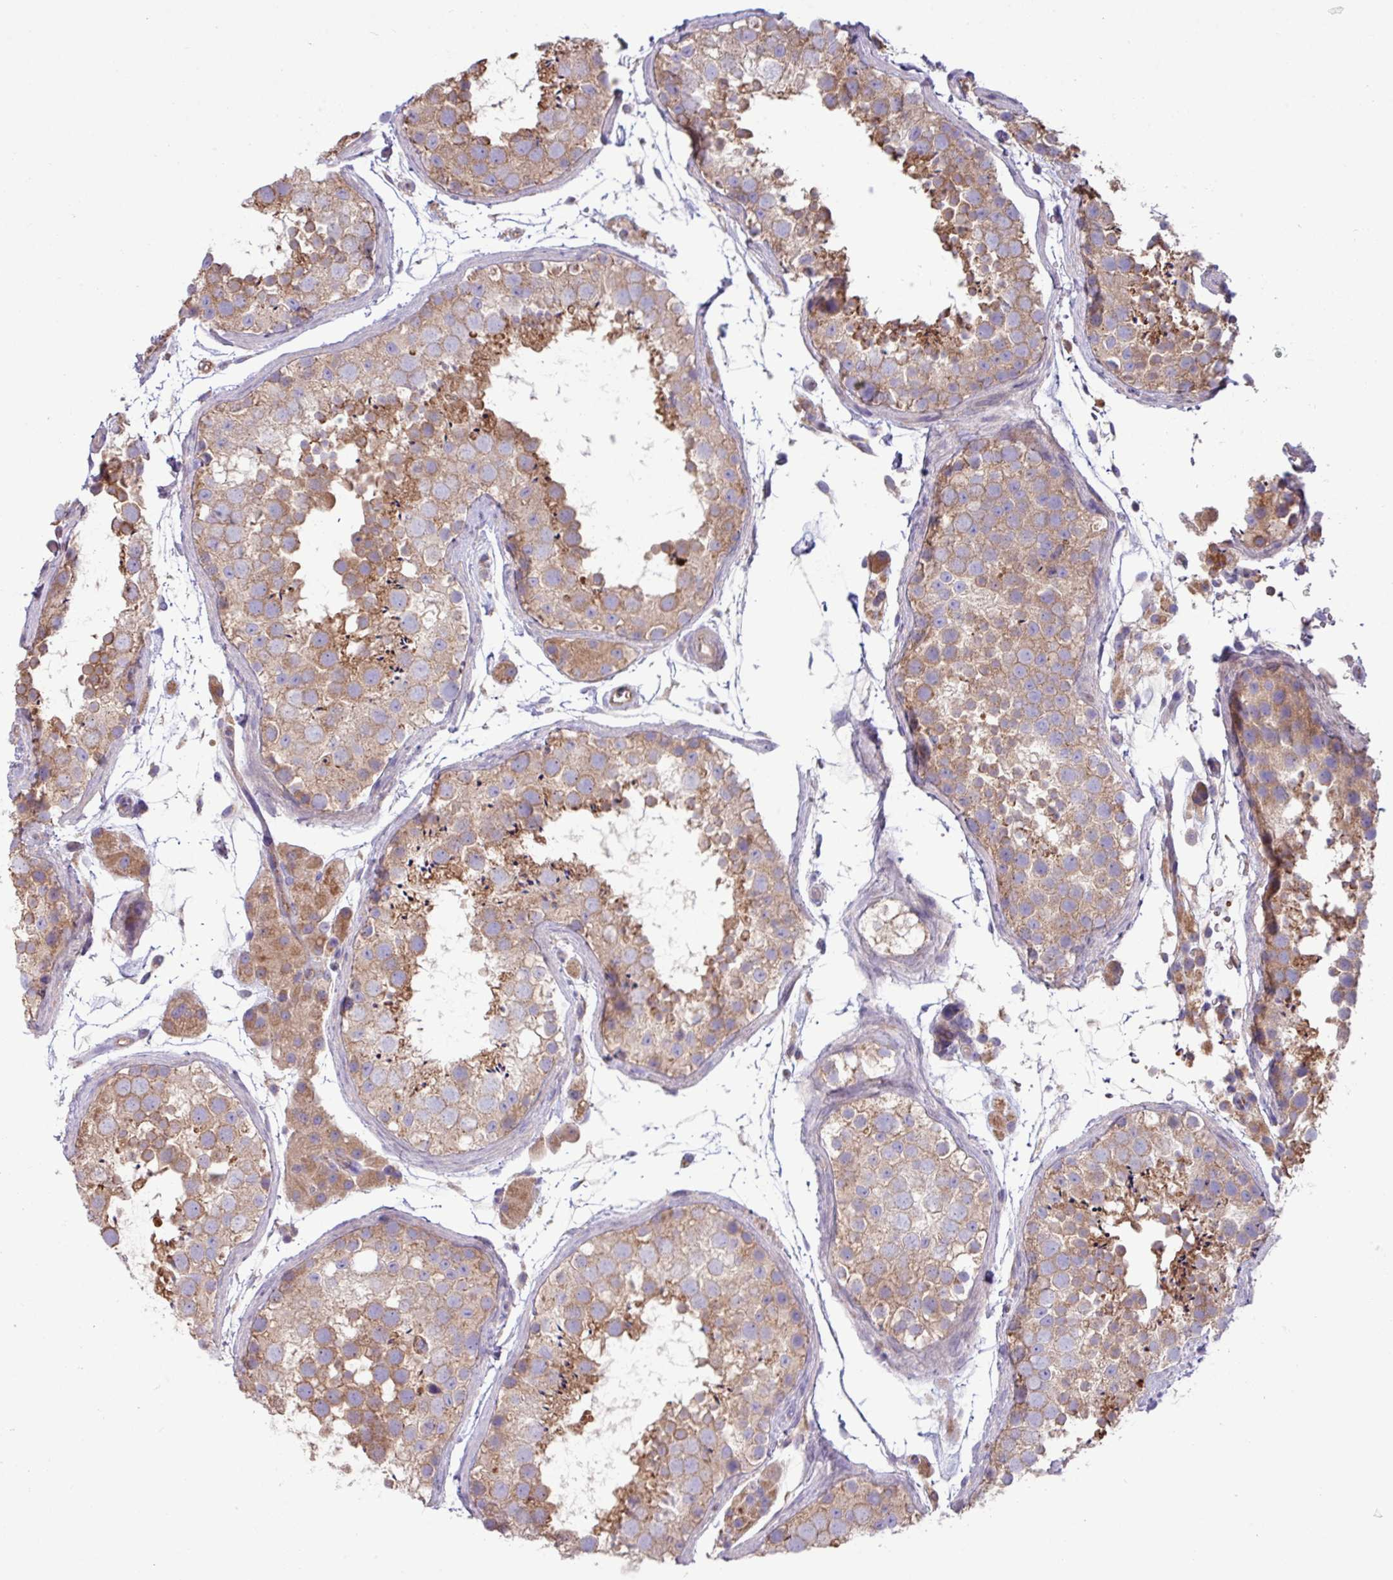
{"staining": {"intensity": "moderate", "quantity": ">75%", "location": "cytoplasmic/membranous"}, "tissue": "testis", "cell_type": "Cells in seminiferous ducts", "image_type": "normal", "snomed": [{"axis": "morphology", "description": "Normal tissue, NOS"}, {"axis": "topography", "description": "Testis"}], "caption": "Moderate cytoplasmic/membranous positivity for a protein is seen in approximately >75% of cells in seminiferous ducts of unremarkable testis using immunohistochemistry.", "gene": "PPM1J", "patient": {"sex": "male", "age": 41}}